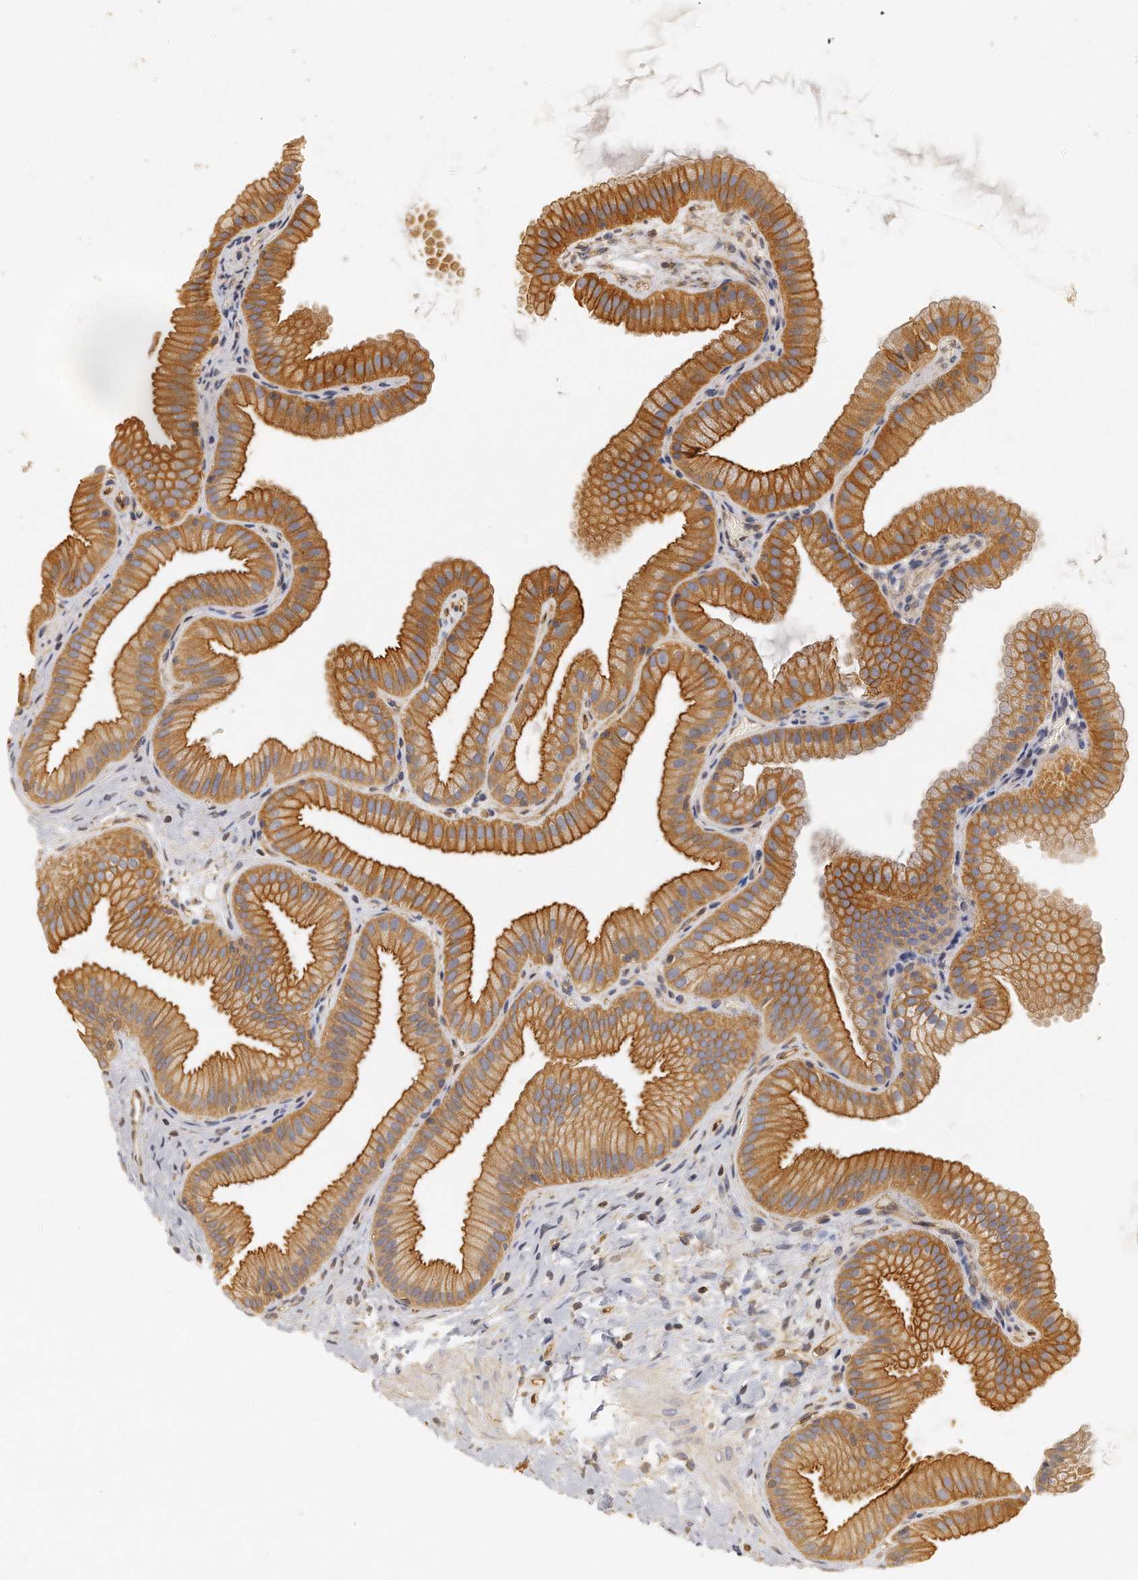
{"staining": {"intensity": "strong", "quantity": ">75%", "location": "cytoplasmic/membranous"}, "tissue": "gallbladder", "cell_type": "Glandular cells", "image_type": "normal", "snomed": [{"axis": "morphology", "description": "Normal tissue, NOS"}, {"axis": "topography", "description": "Gallbladder"}], "caption": "This micrograph demonstrates immunohistochemistry (IHC) staining of normal gallbladder, with high strong cytoplasmic/membranous staining in approximately >75% of glandular cells.", "gene": "CHST7", "patient": {"sex": "female", "age": 63}}